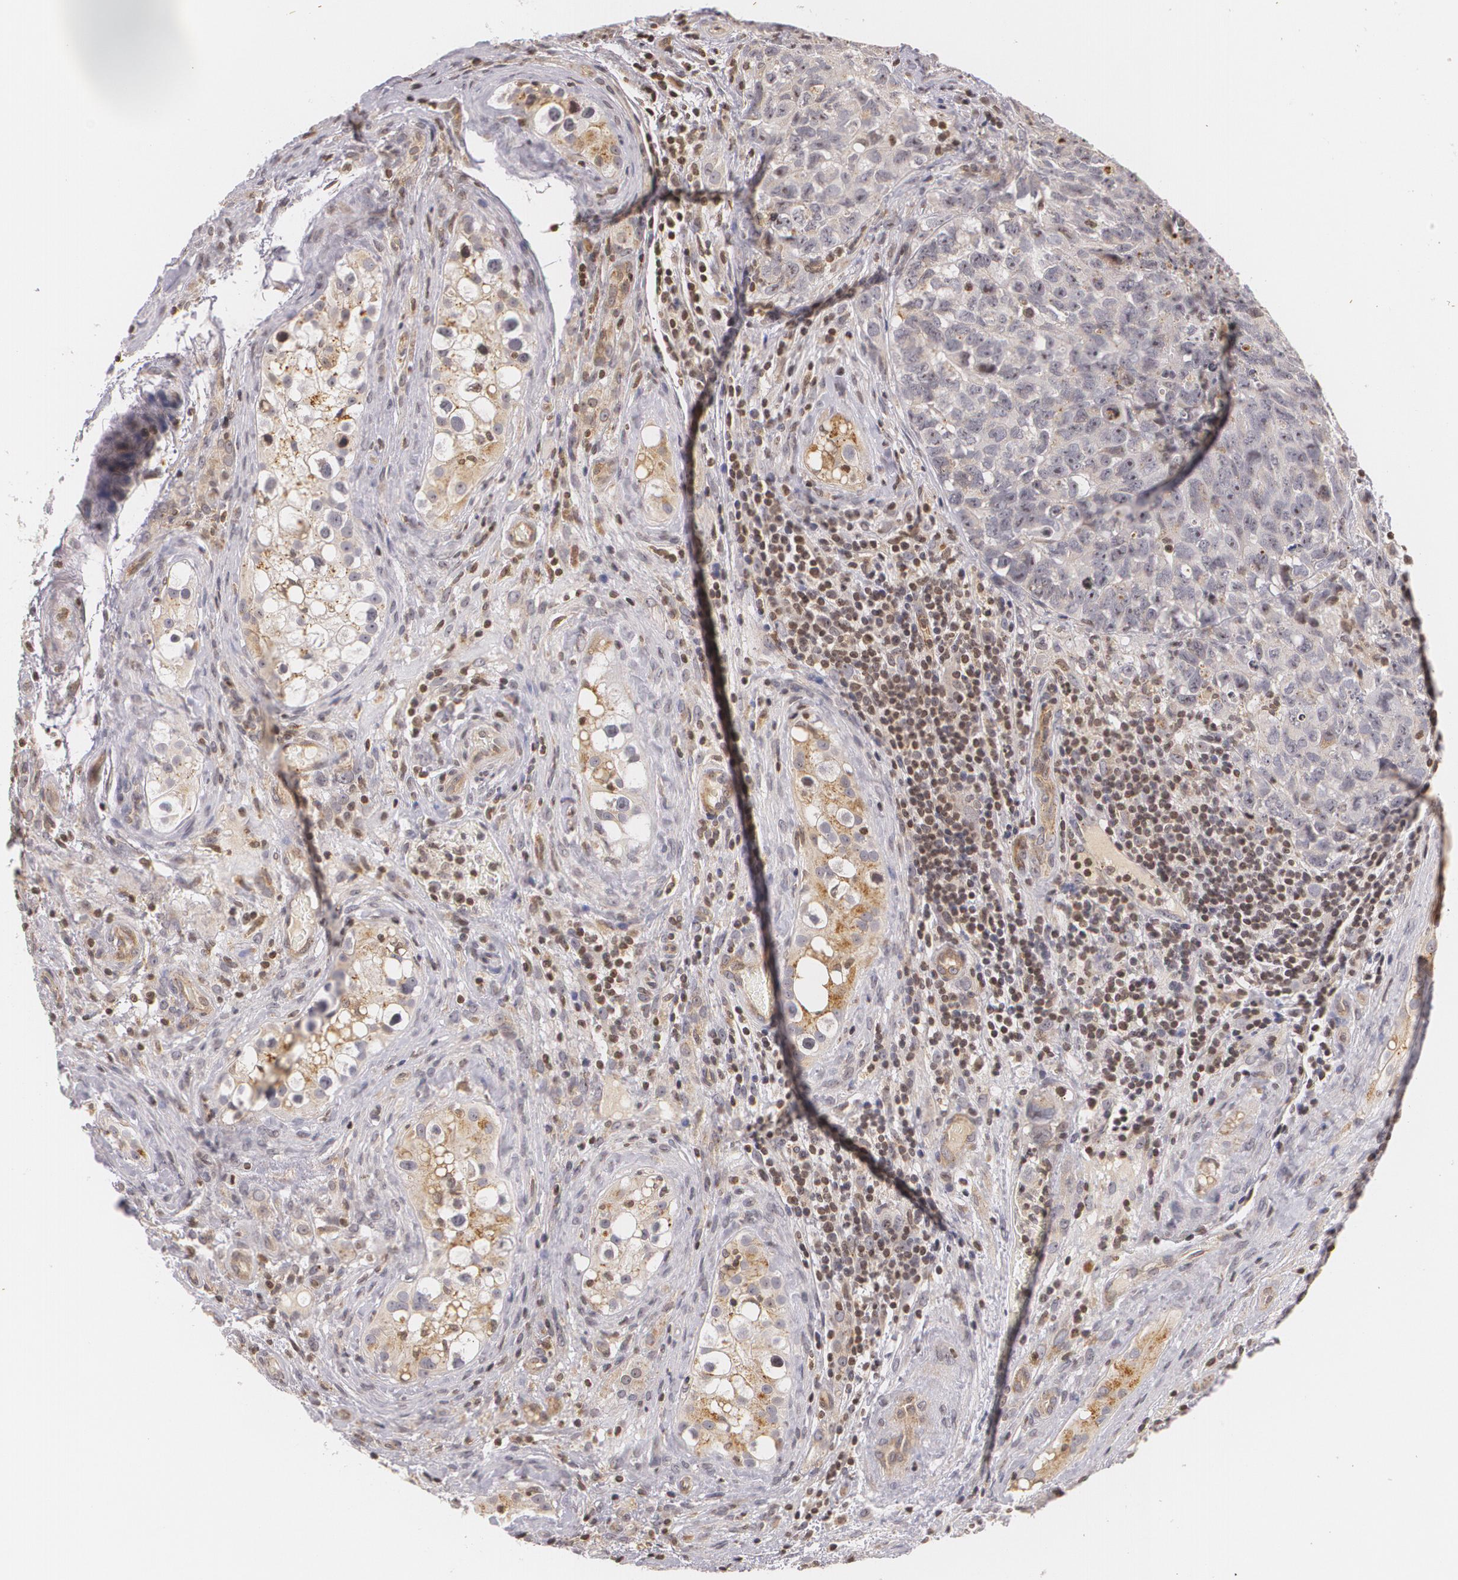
{"staining": {"intensity": "negative", "quantity": "none", "location": "none"}, "tissue": "testis cancer", "cell_type": "Tumor cells", "image_type": "cancer", "snomed": [{"axis": "morphology", "description": "Carcinoma, Embryonal, NOS"}, {"axis": "topography", "description": "Testis"}], "caption": "Testis cancer was stained to show a protein in brown. There is no significant positivity in tumor cells. The staining is performed using DAB brown chromogen with nuclei counter-stained in using hematoxylin.", "gene": "VAV3", "patient": {"sex": "male", "age": 31}}